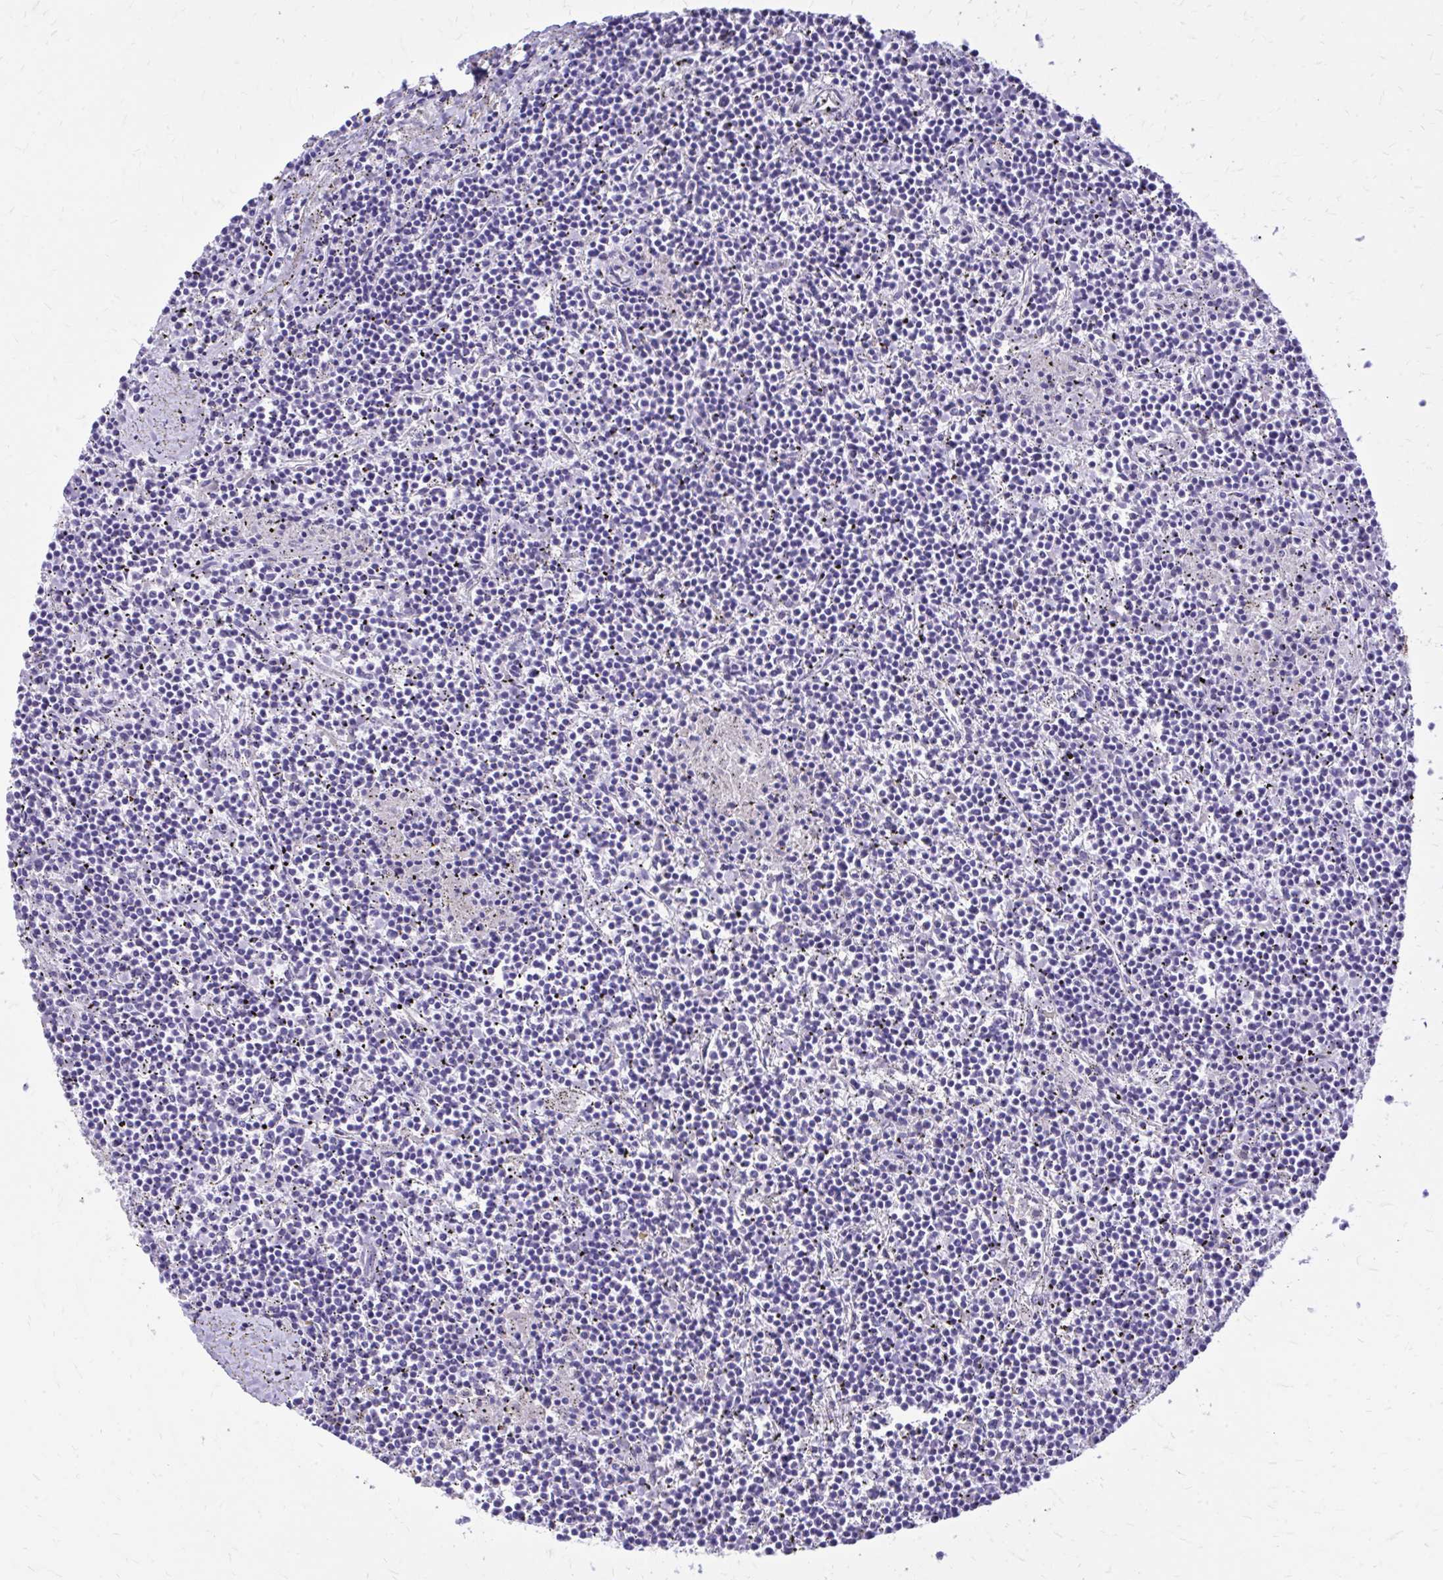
{"staining": {"intensity": "negative", "quantity": "none", "location": "none"}, "tissue": "lymphoma", "cell_type": "Tumor cells", "image_type": "cancer", "snomed": [{"axis": "morphology", "description": "Malignant lymphoma, non-Hodgkin's type, Low grade"}, {"axis": "topography", "description": "Spleen"}], "caption": "A high-resolution photomicrograph shows IHC staining of lymphoma, which demonstrates no significant expression in tumor cells.", "gene": "EPB41L1", "patient": {"sex": "female", "age": 19}}